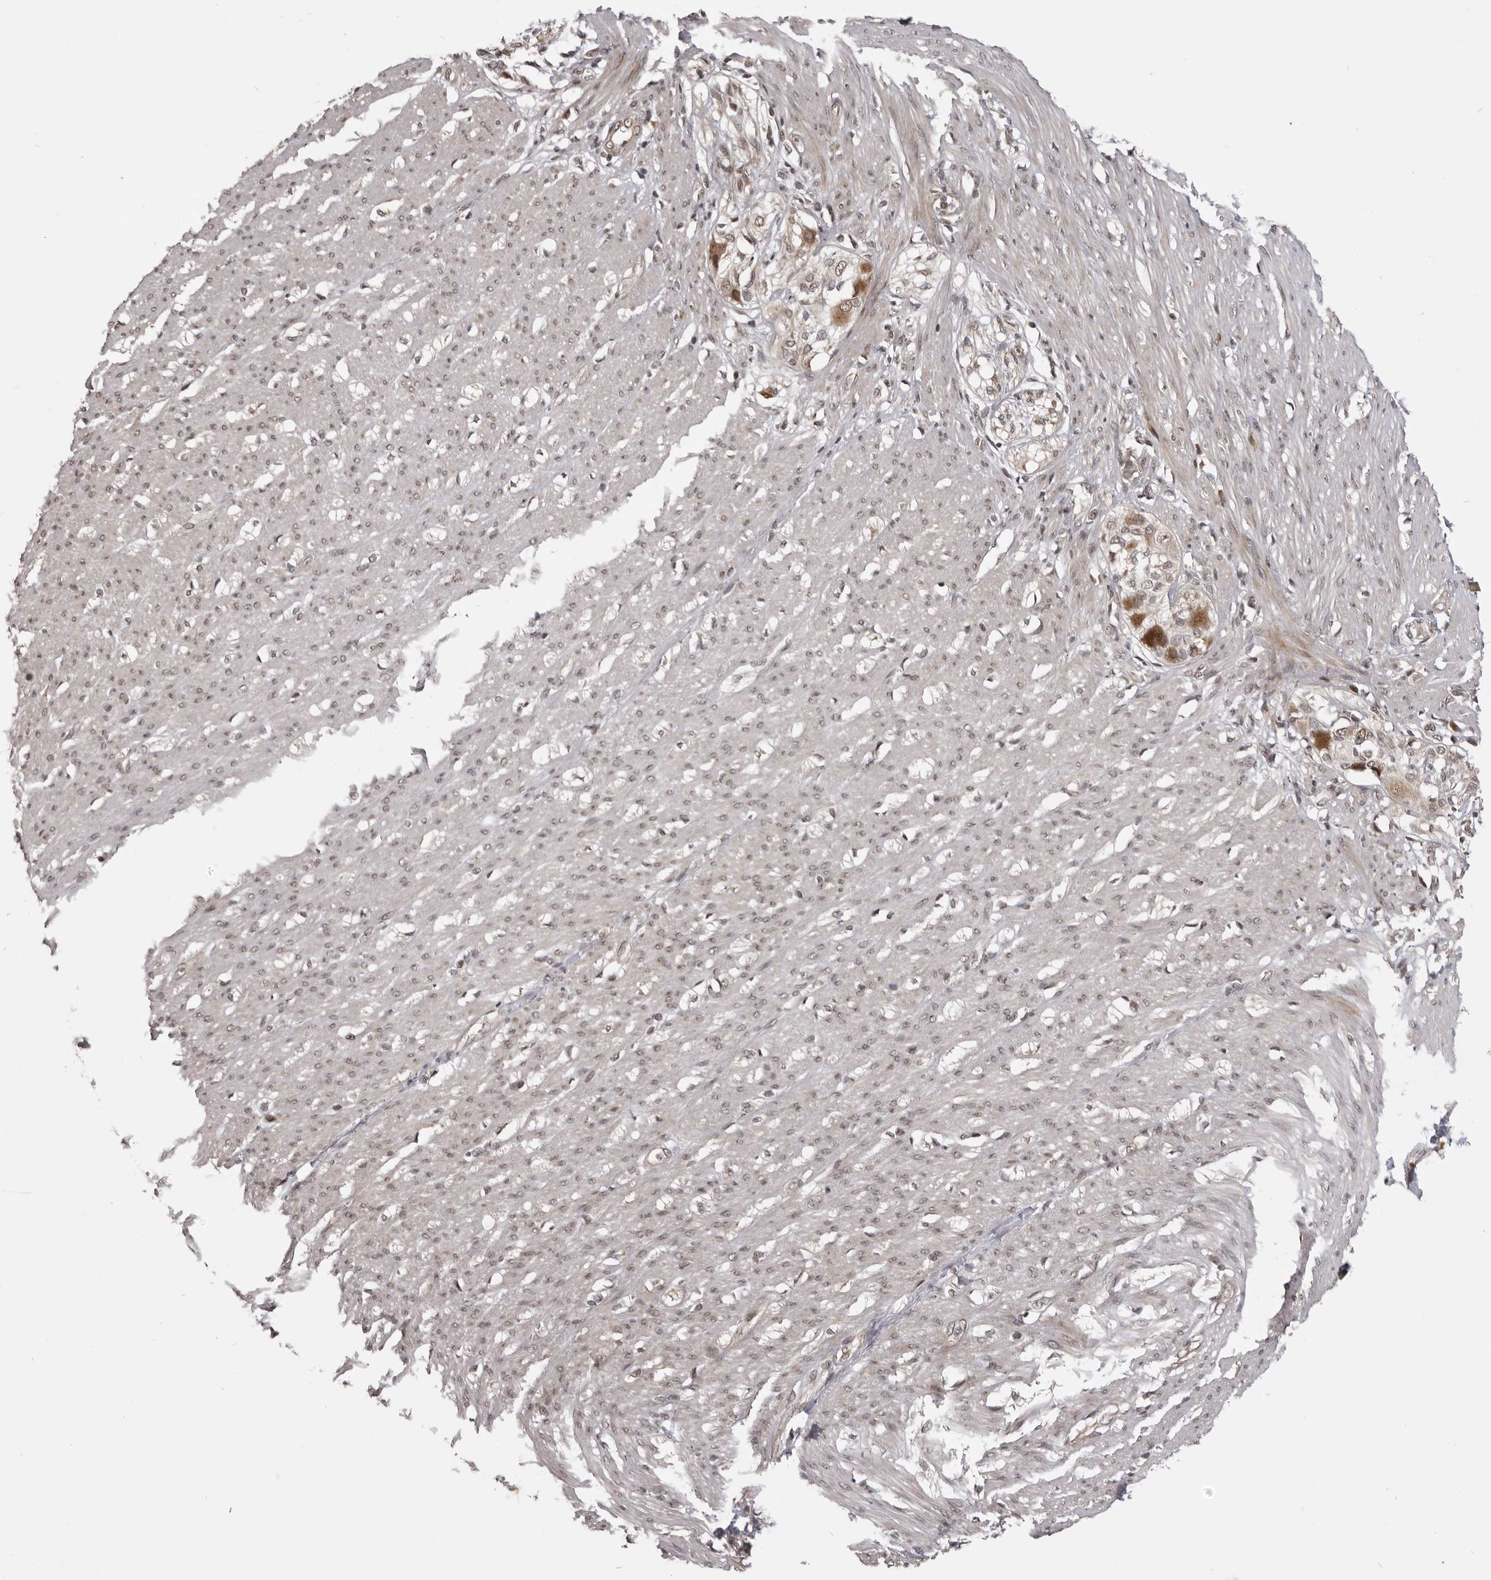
{"staining": {"intensity": "moderate", "quantity": "25%-75%", "location": "cytoplasmic/membranous,nuclear"}, "tissue": "smooth muscle", "cell_type": "Smooth muscle cells", "image_type": "normal", "snomed": [{"axis": "morphology", "description": "Normal tissue, NOS"}, {"axis": "morphology", "description": "Adenocarcinoma, NOS"}, {"axis": "topography", "description": "Colon"}, {"axis": "topography", "description": "Peripheral nerve tissue"}], "caption": "Immunohistochemistry (IHC) micrograph of unremarkable smooth muscle: human smooth muscle stained using immunohistochemistry demonstrates medium levels of moderate protein expression localized specifically in the cytoplasmic/membranous,nuclear of smooth muscle cells, appearing as a cytoplasmic/membranous,nuclear brown color.", "gene": "C1orf109", "patient": {"sex": "male", "age": 14}}